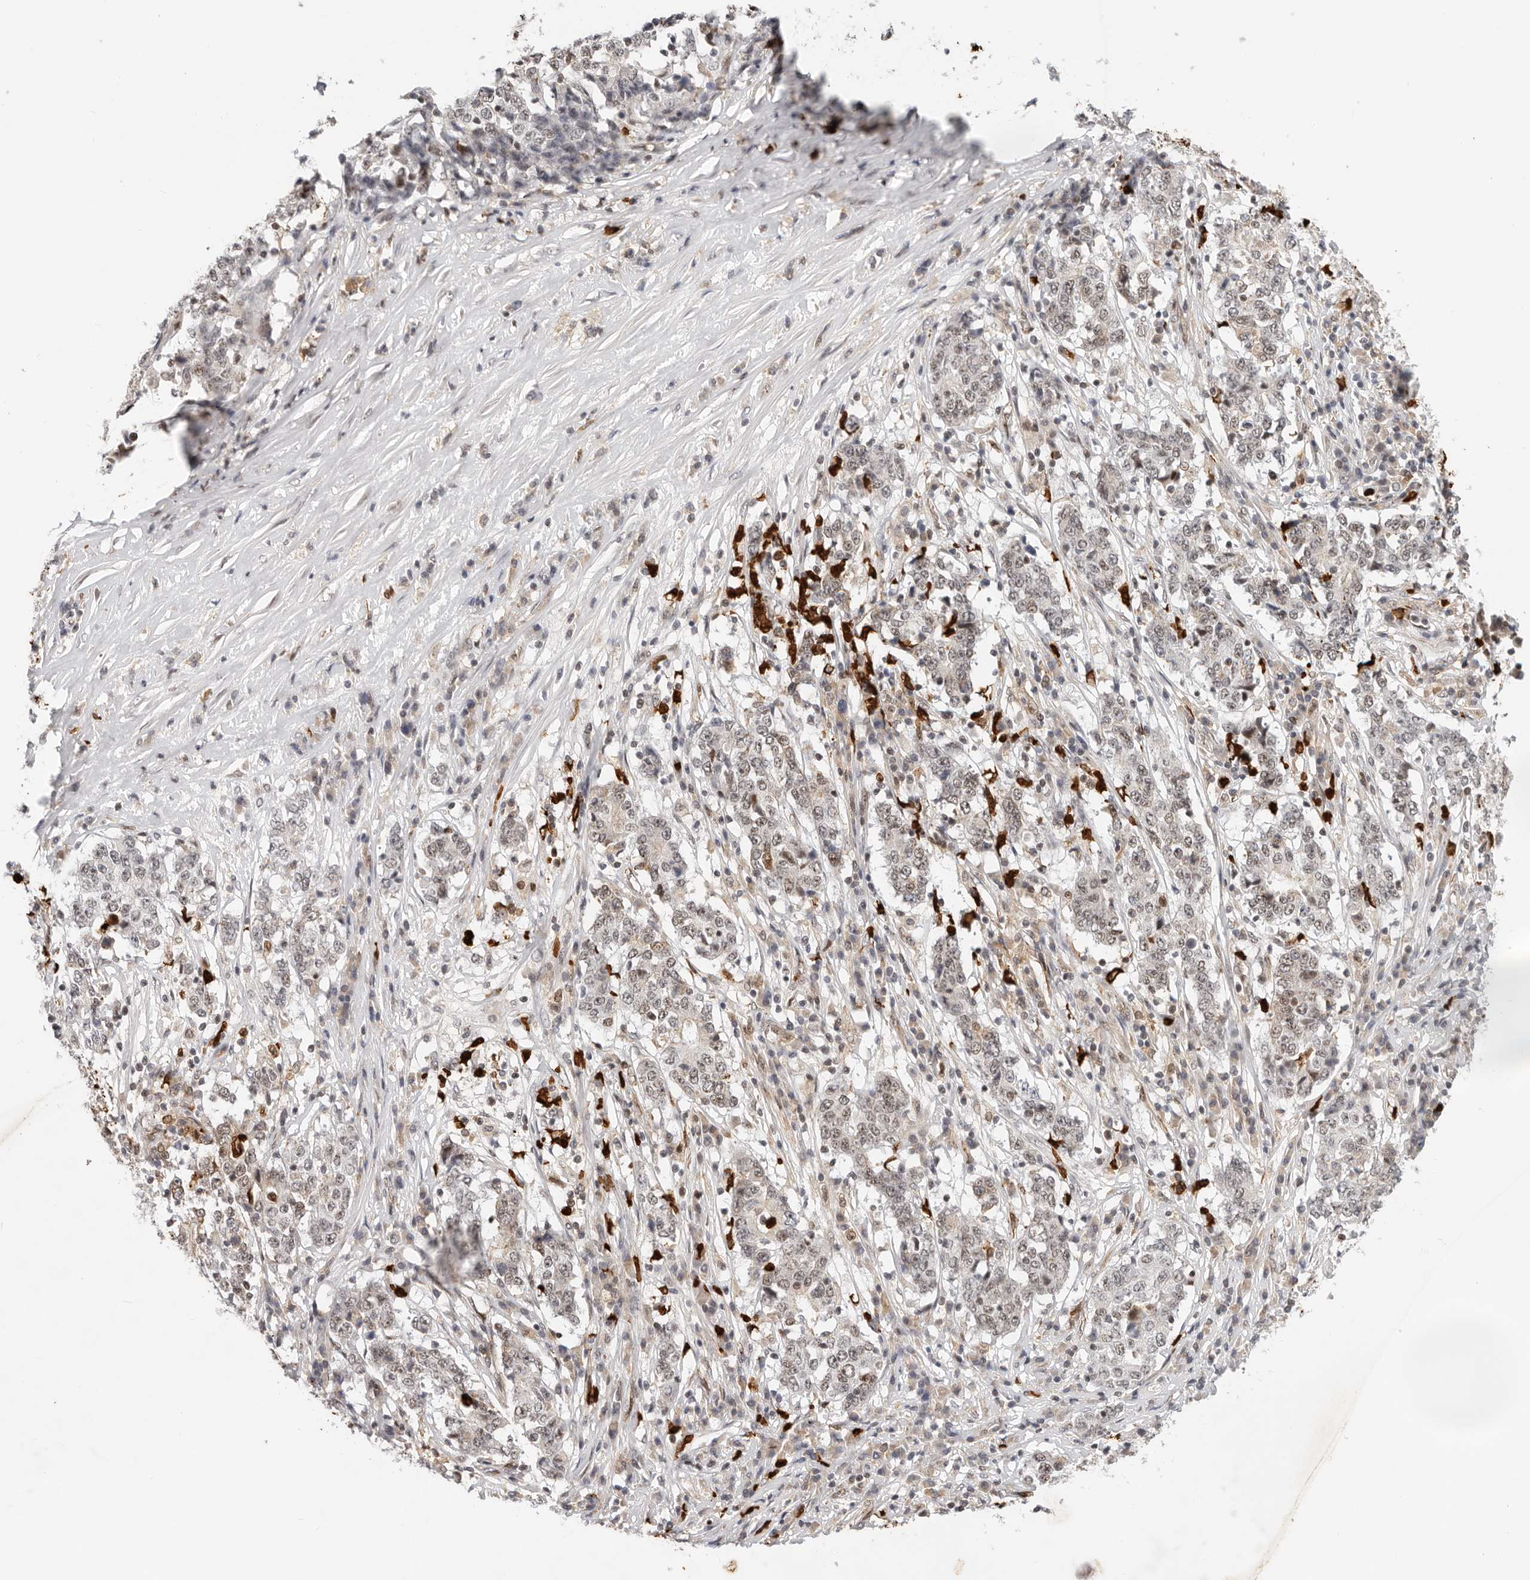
{"staining": {"intensity": "weak", "quantity": ">75%", "location": "nuclear"}, "tissue": "stomach cancer", "cell_type": "Tumor cells", "image_type": "cancer", "snomed": [{"axis": "morphology", "description": "Adenocarcinoma, NOS"}, {"axis": "topography", "description": "Stomach"}], "caption": "Immunohistochemistry image of human adenocarcinoma (stomach) stained for a protein (brown), which reveals low levels of weak nuclear staining in approximately >75% of tumor cells.", "gene": "AFDN", "patient": {"sex": "male", "age": 59}}